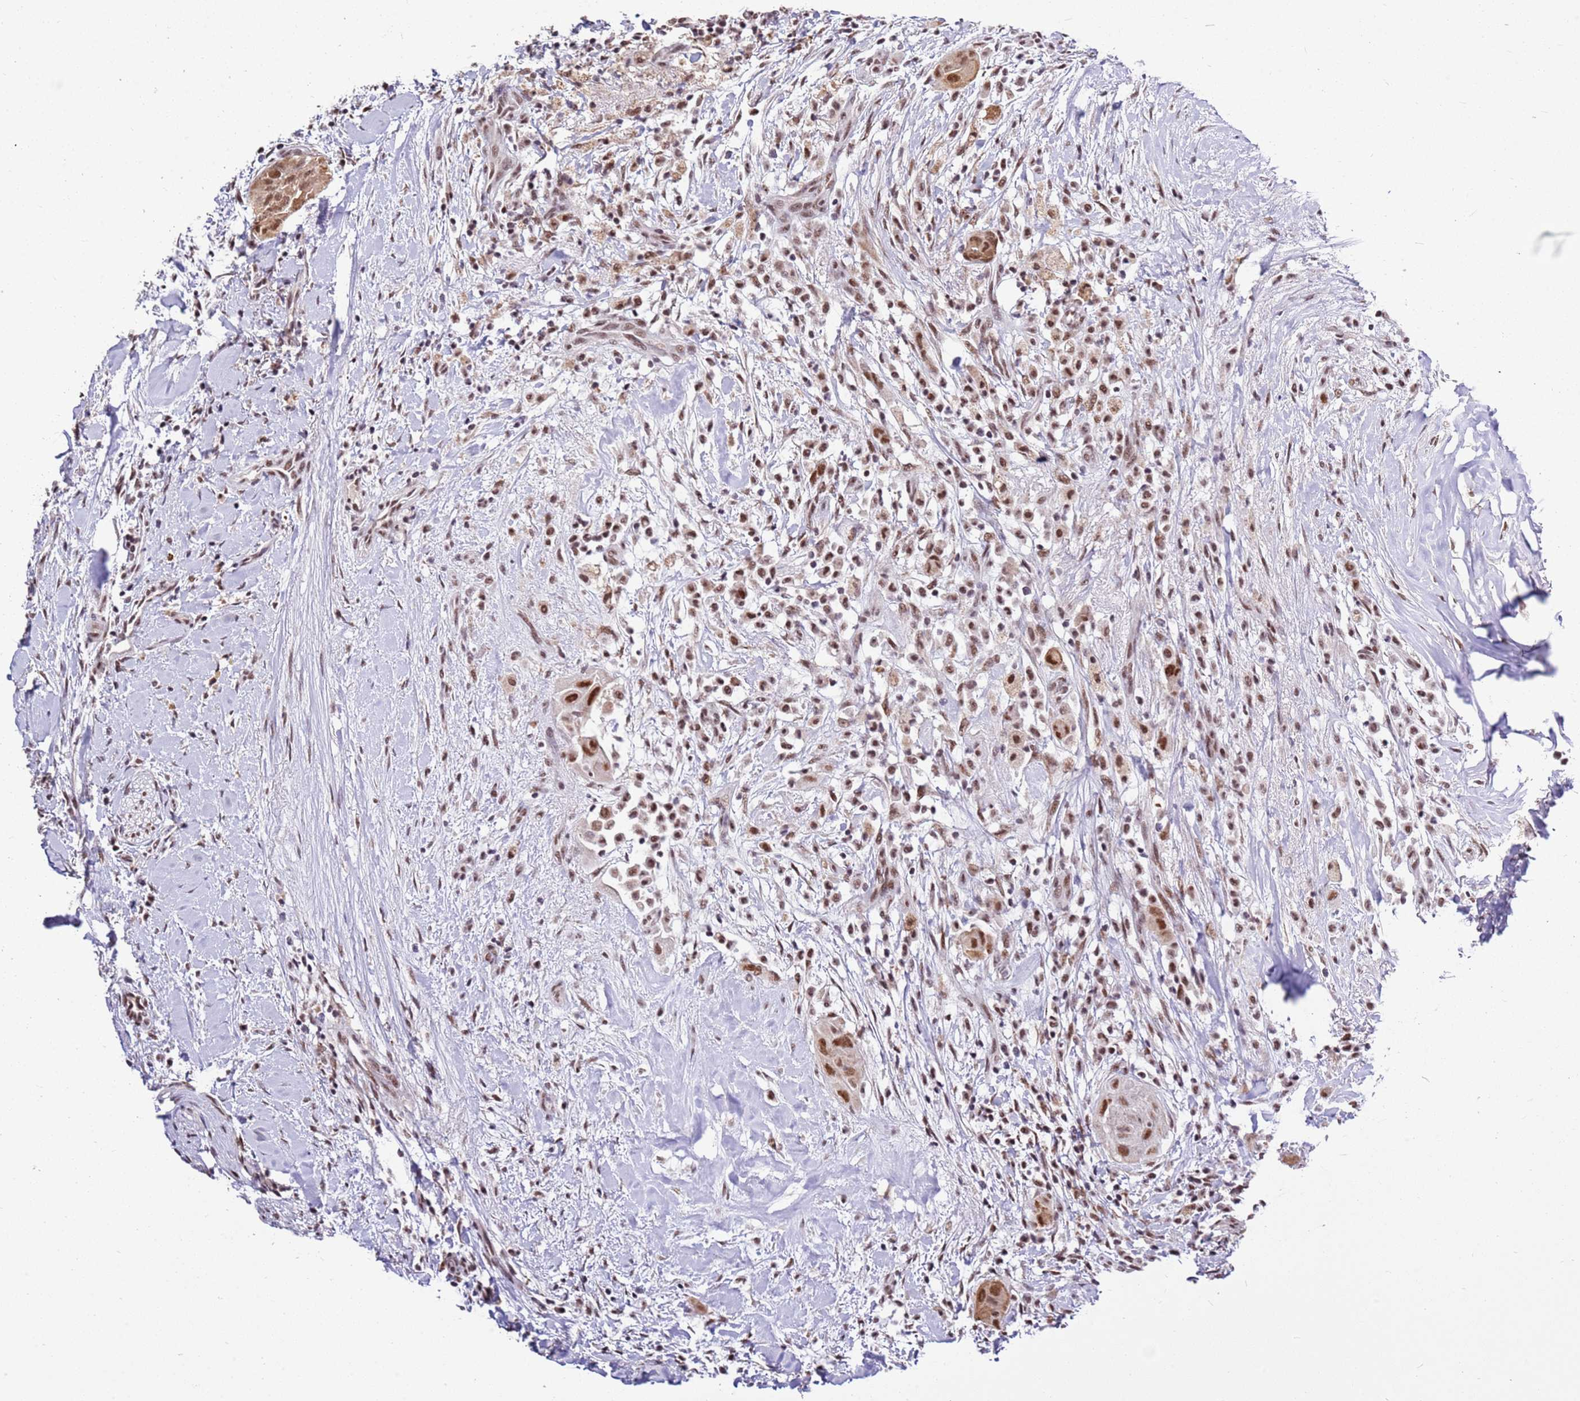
{"staining": {"intensity": "moderate", "quantity": ">75%", "location": "nuclear"}, "tissue": "thyroid cancer", "cell_type": "Tumor cells", "image_type": "cancer", "snomed": [{"axis": "morphology", "description": "Normal tissue, NOS"}, {"axis": "morphology", "description": "Papillary adenocarcinoma, NOS"}, {"axis": "topography", "description": "Thyroid gland"}], "caption": "Papillary adenocarcinoma (thyroid) stained with immunohistochemistry (IHC) reveals moderate nuclear expression in about >75% of tumor cells.", "gene": "AKAP8L", "patient": {"sex": "female", "age": 59}}